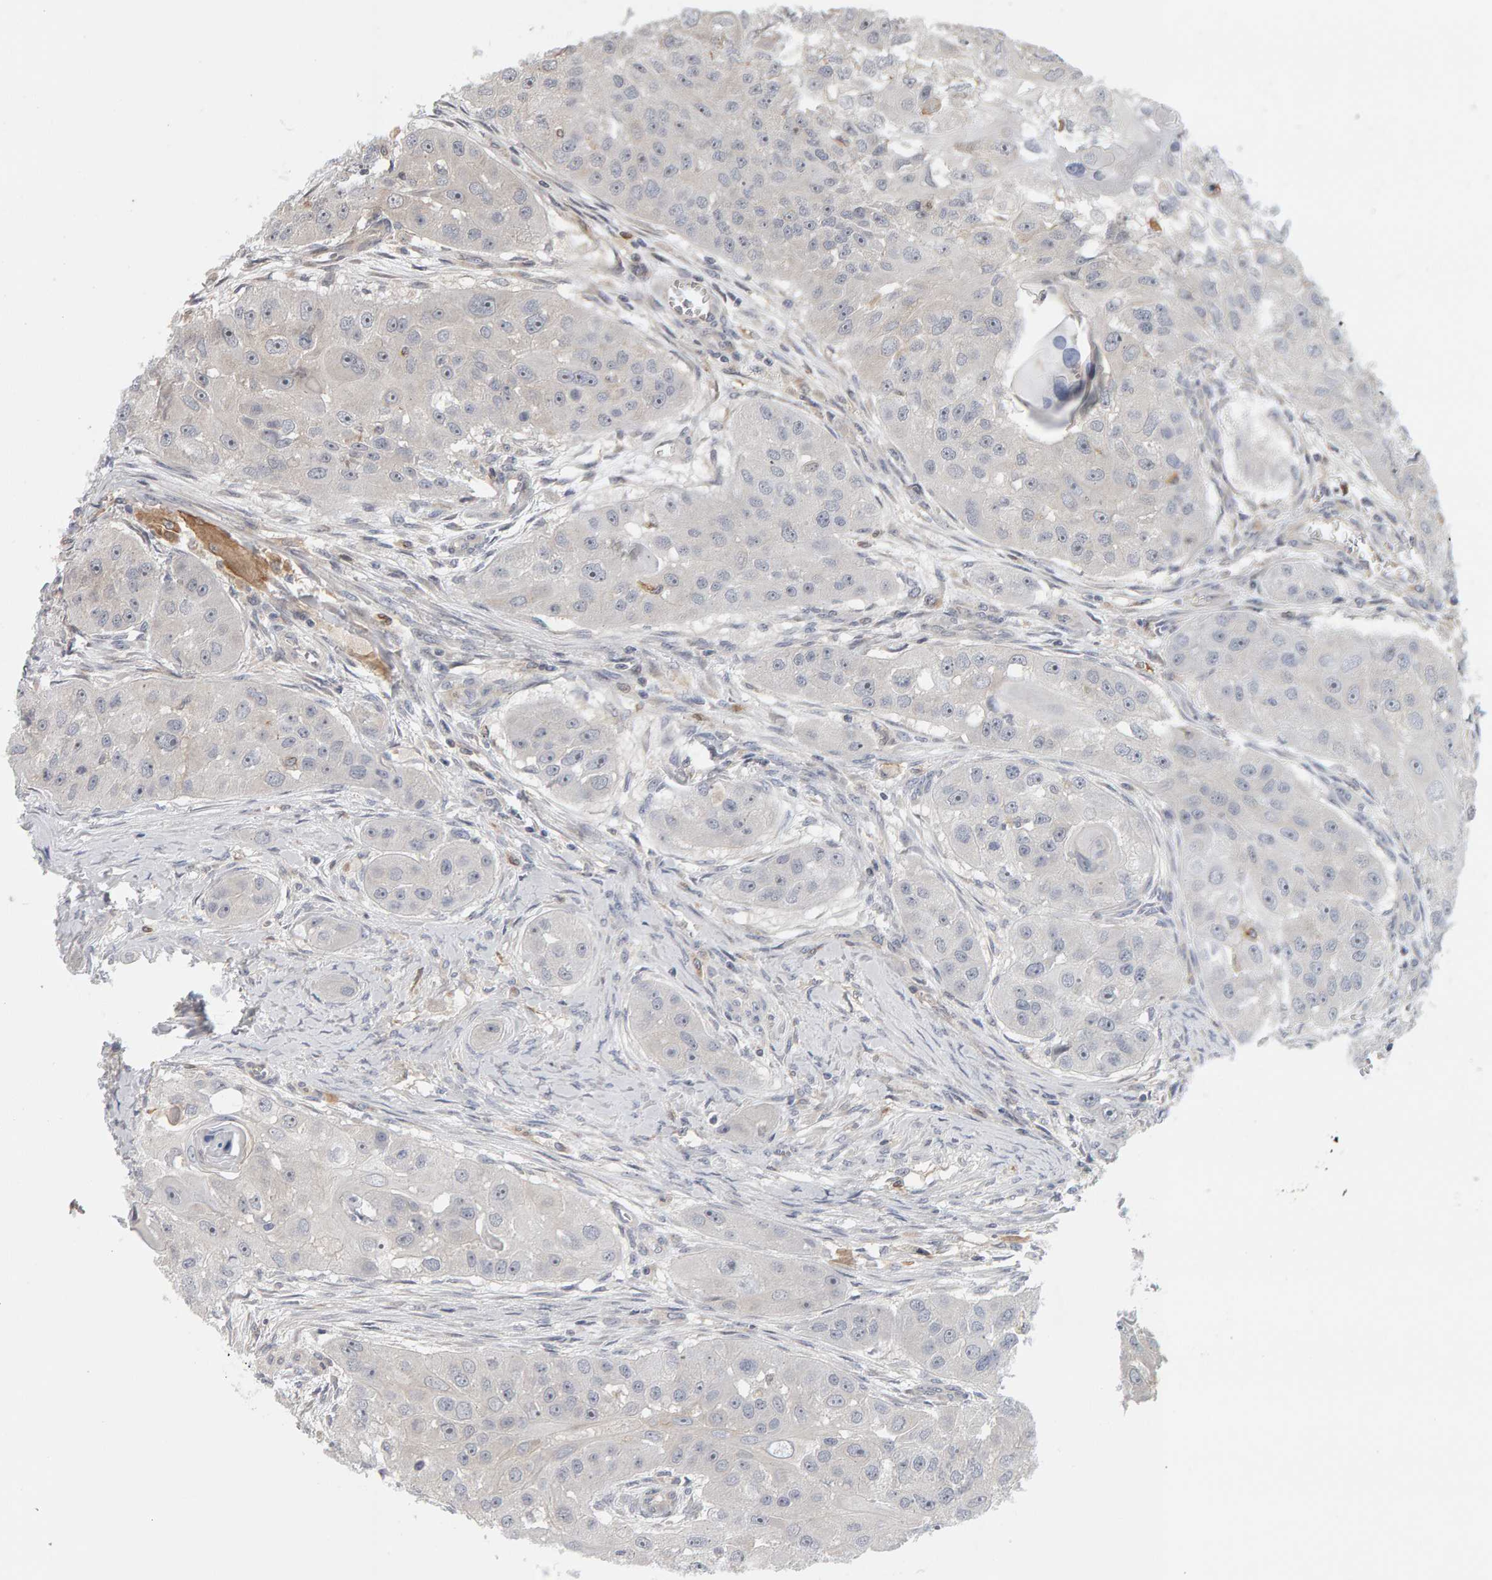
{"staining": {"intensity": "weak", "quantity": "25%-75%", "location": "nuclear"}, "tissue": "head and neck cancer", "cell_type": "Tumor cells", "image_type": "cancer", "snomed": [{"axis": "morphology", "description": "Normal tissue, NOS"}, {"axis": "morphology", "description": "Squamous cell carcinoma, NOS"}, {"axis": "topography", "description": "Skeletal muscle"}, {"axis": "topography", "description": "Head-Neck"}], "caption": "Immunohistochemistry (IHC) histopathology image of neoplastic tissue: head and neck cancer stained using IHC exhibits low levels of weak protein expression localized specifically in the nuclear of tumor cells, appearing as a nuclear brown color.", "gene": "MSRA", "patient": {"sex": "male", "age": 51}}